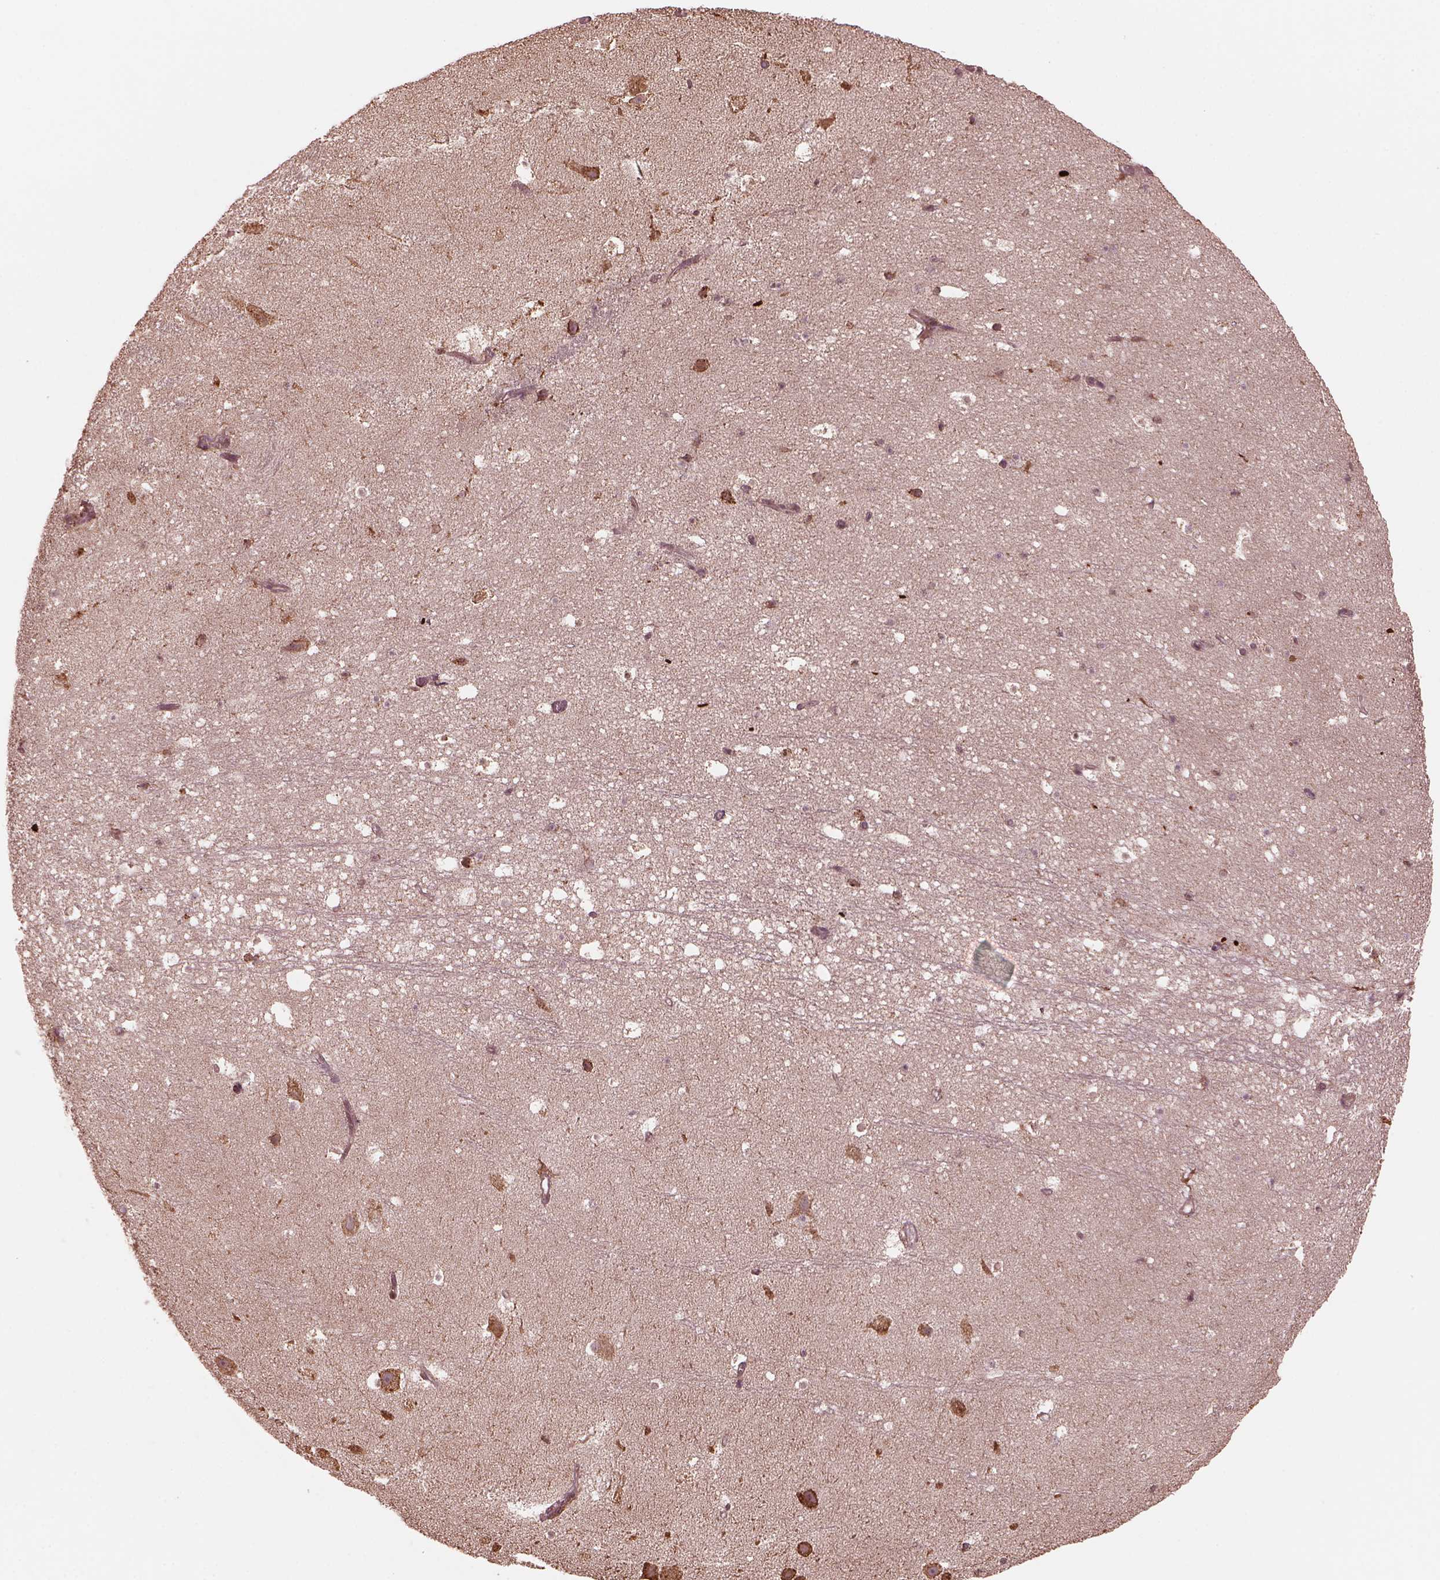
{"staining": {"intensity": "weak", "quantity": ">75%", "location": "cytoplasmic/membranous"}, "tissue": "hippocampus", "cell_type": "Glial cells", "image_type": "normal", "snomed": [{"axis": "morphology", "description": "Normal tissue, NOS"}, {"axis": "topography", "description": "Hippocampus"}], "caption": "A micrograph of human hippocampus stained for a protein reveals weak cytoplasmic/membranous brown staining in glial cells.", "gene": "ZNF292", "patient": {"sex": "male", "age": 26}}